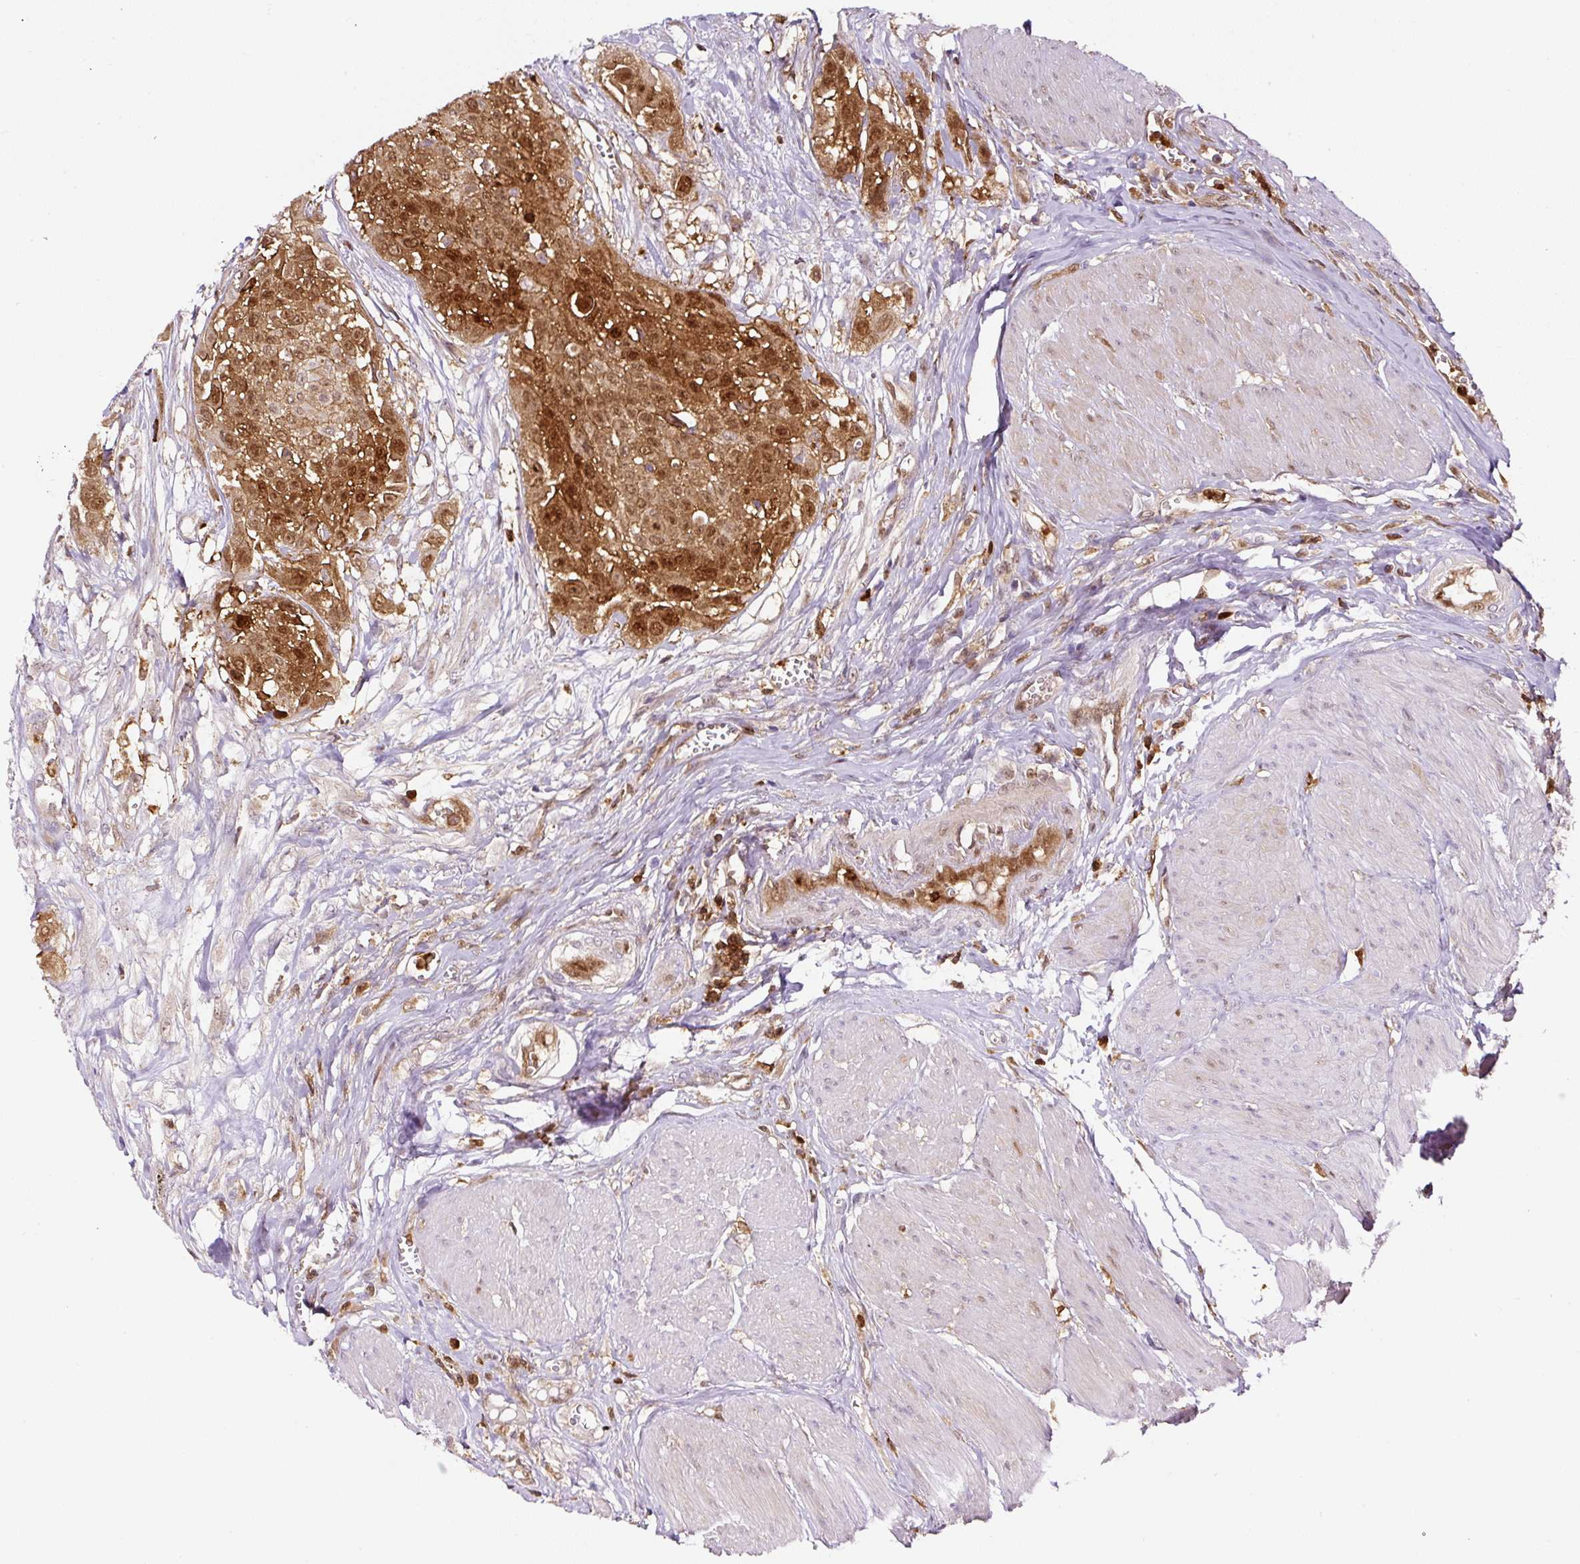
{"staining": {"intensity": "moderate", "quantity": ">75%", "location": "cytoplasmic/membranous,nuclear"}, "tissue": "urothelial cancer", "cell_type": "Tumor cells", "image_type": "cancer", "snomed": [{"axis": "morphology", "description": "Urothelial carcinoma, High grade"}, {"axis": "topography", "description": "Urinary bladder"}], "caption": "Urothelial cancer was stained to show a protein in brown. There is medium levels of moderate cytoplasmic/membranous and nuclear expression in approximately >75% of tumor cells. (DAB (3,3'-diaminobenzidine) IHC with brightfield microscopy, high magnification).", "gene": "ANXA1", "patient": {"sex": "male", "age": 57}}